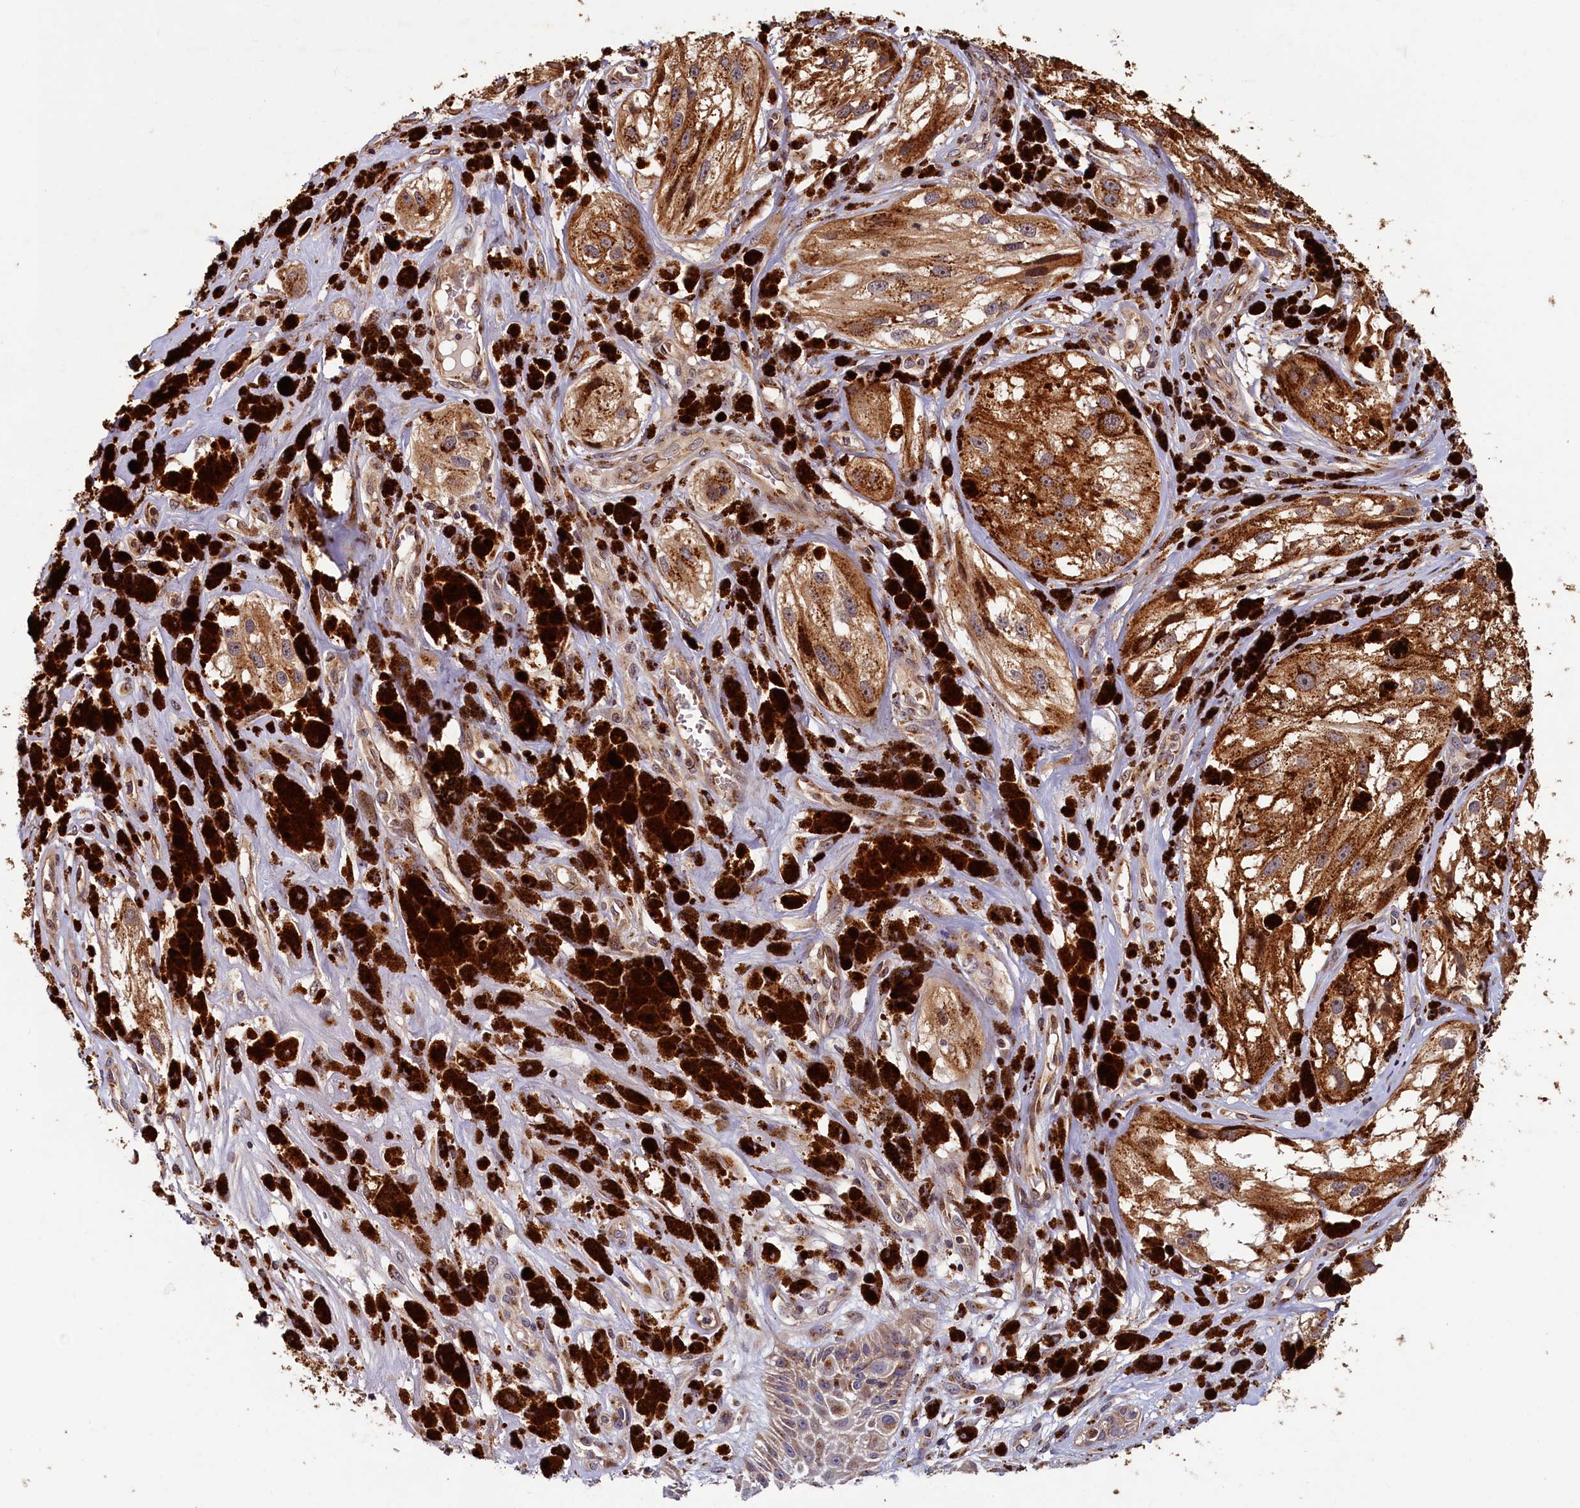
{"staining": {"intensity": "strong", "quantity": ">75%", "location": "cytoplasmic/membranous"}, "tissue": "melanoma", "cell_type": "Tumor cells", "image_type": "cancer", "snomed": [{"axis": "morphology", "description": "Malignant melanoma, NOS"}, {"axis": "topography", "description": "Skin"}], "caption": "Human malignant melanoma stained for a protein (brown) exhibits strong cytoplasmic/membranous positive positivity in approximately >75% of tumor cells.", "gene": "TMEM181", "patient": {"sex": "male", "age": 88}}